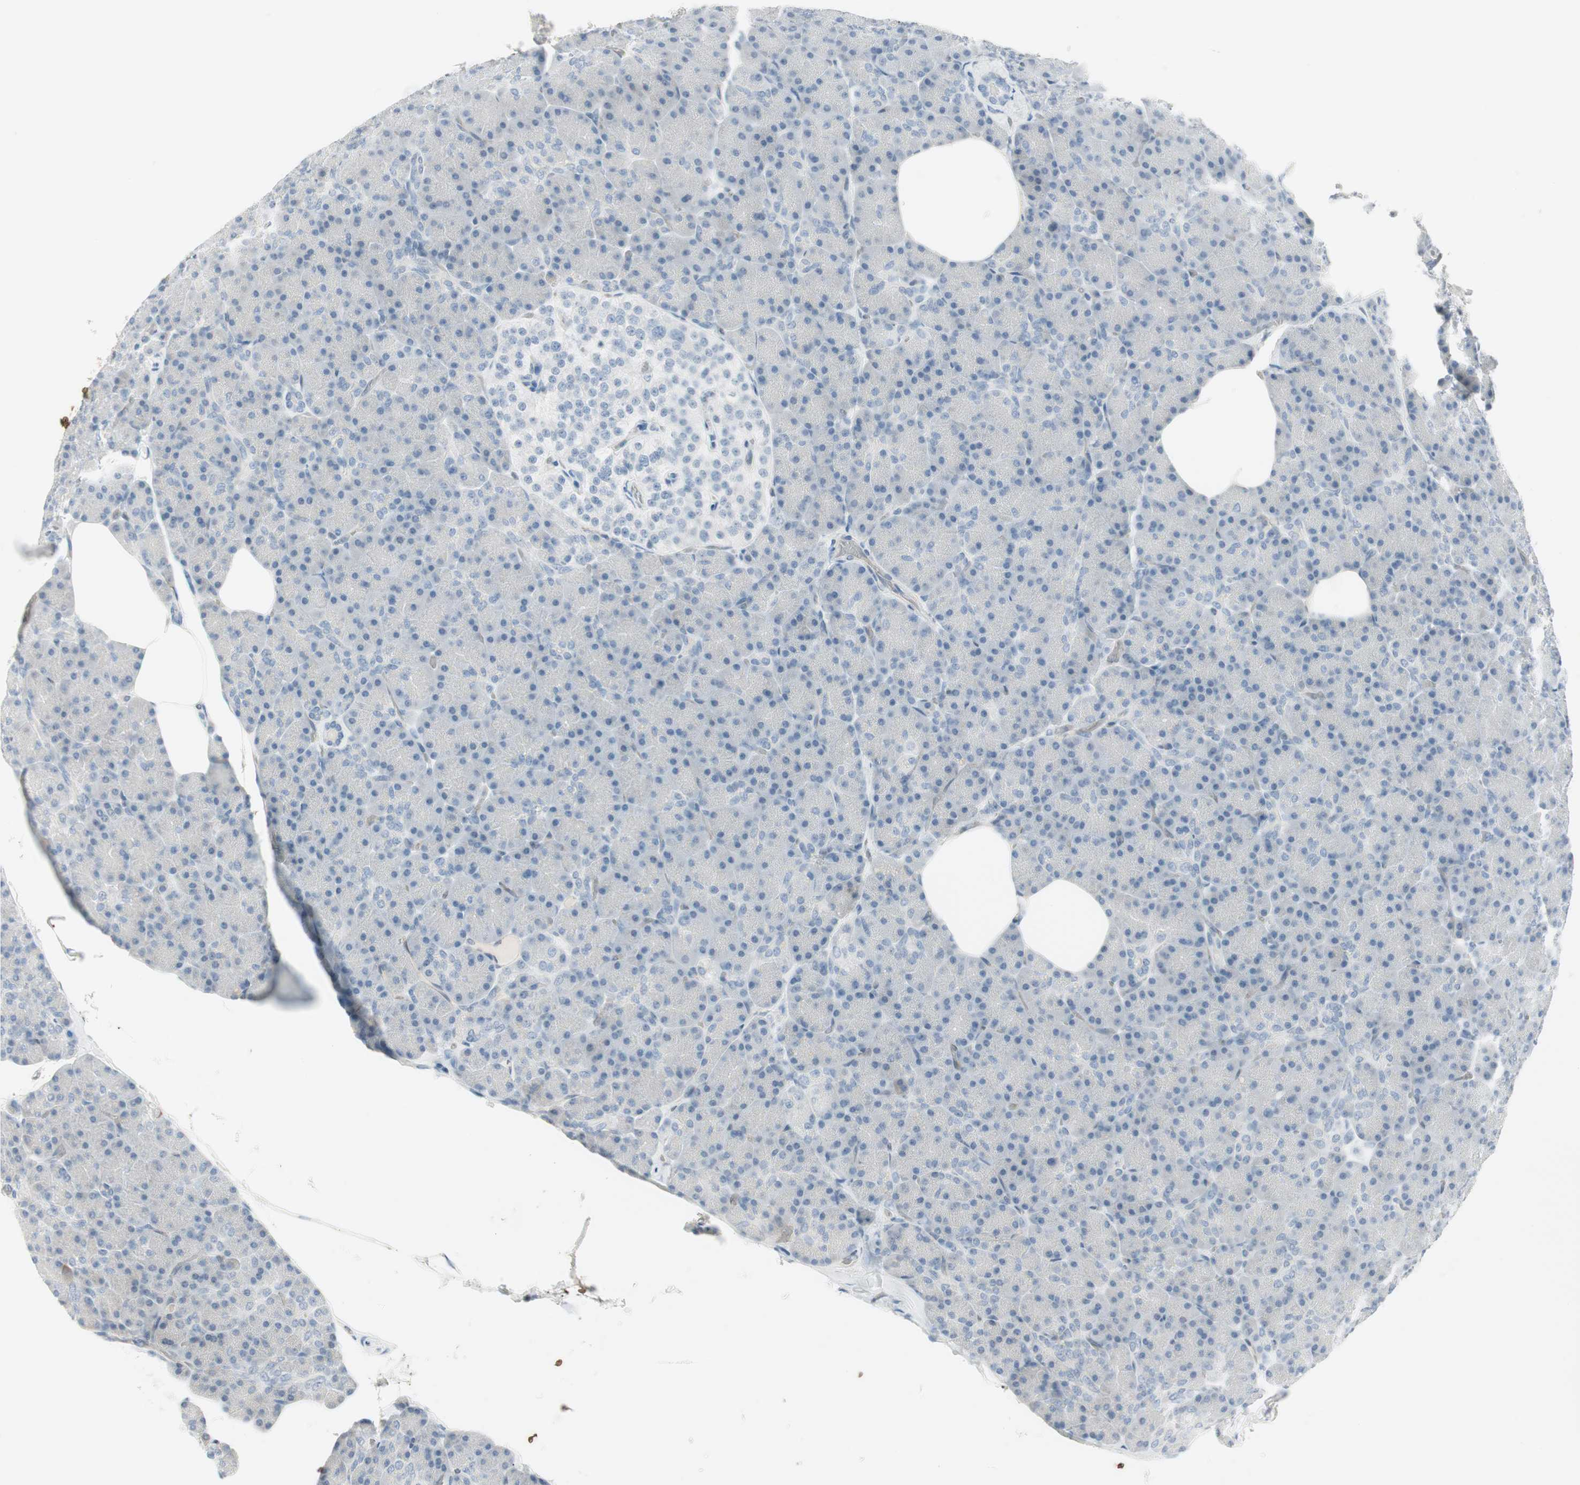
{"staining": {"intensity": "negative", "quantity": "none", "location": "none"}, "tissue": "pancreas", "cell_type": "Exocrine glandular cells", "image_type": "normal", "snomed": [{"axis": "morphology", "description": "Normal tissue, NOS"}, {"axis": "topography", "description": "Pancreas"}], "caption": "Immunohistochemistry (IHC) image of benign human pancreas stained for a protein (brown), which reveals no staining in exocrine glandular cells.", "gene": "MAP4K1", "patient": {"sex": "female", "age": 43}}